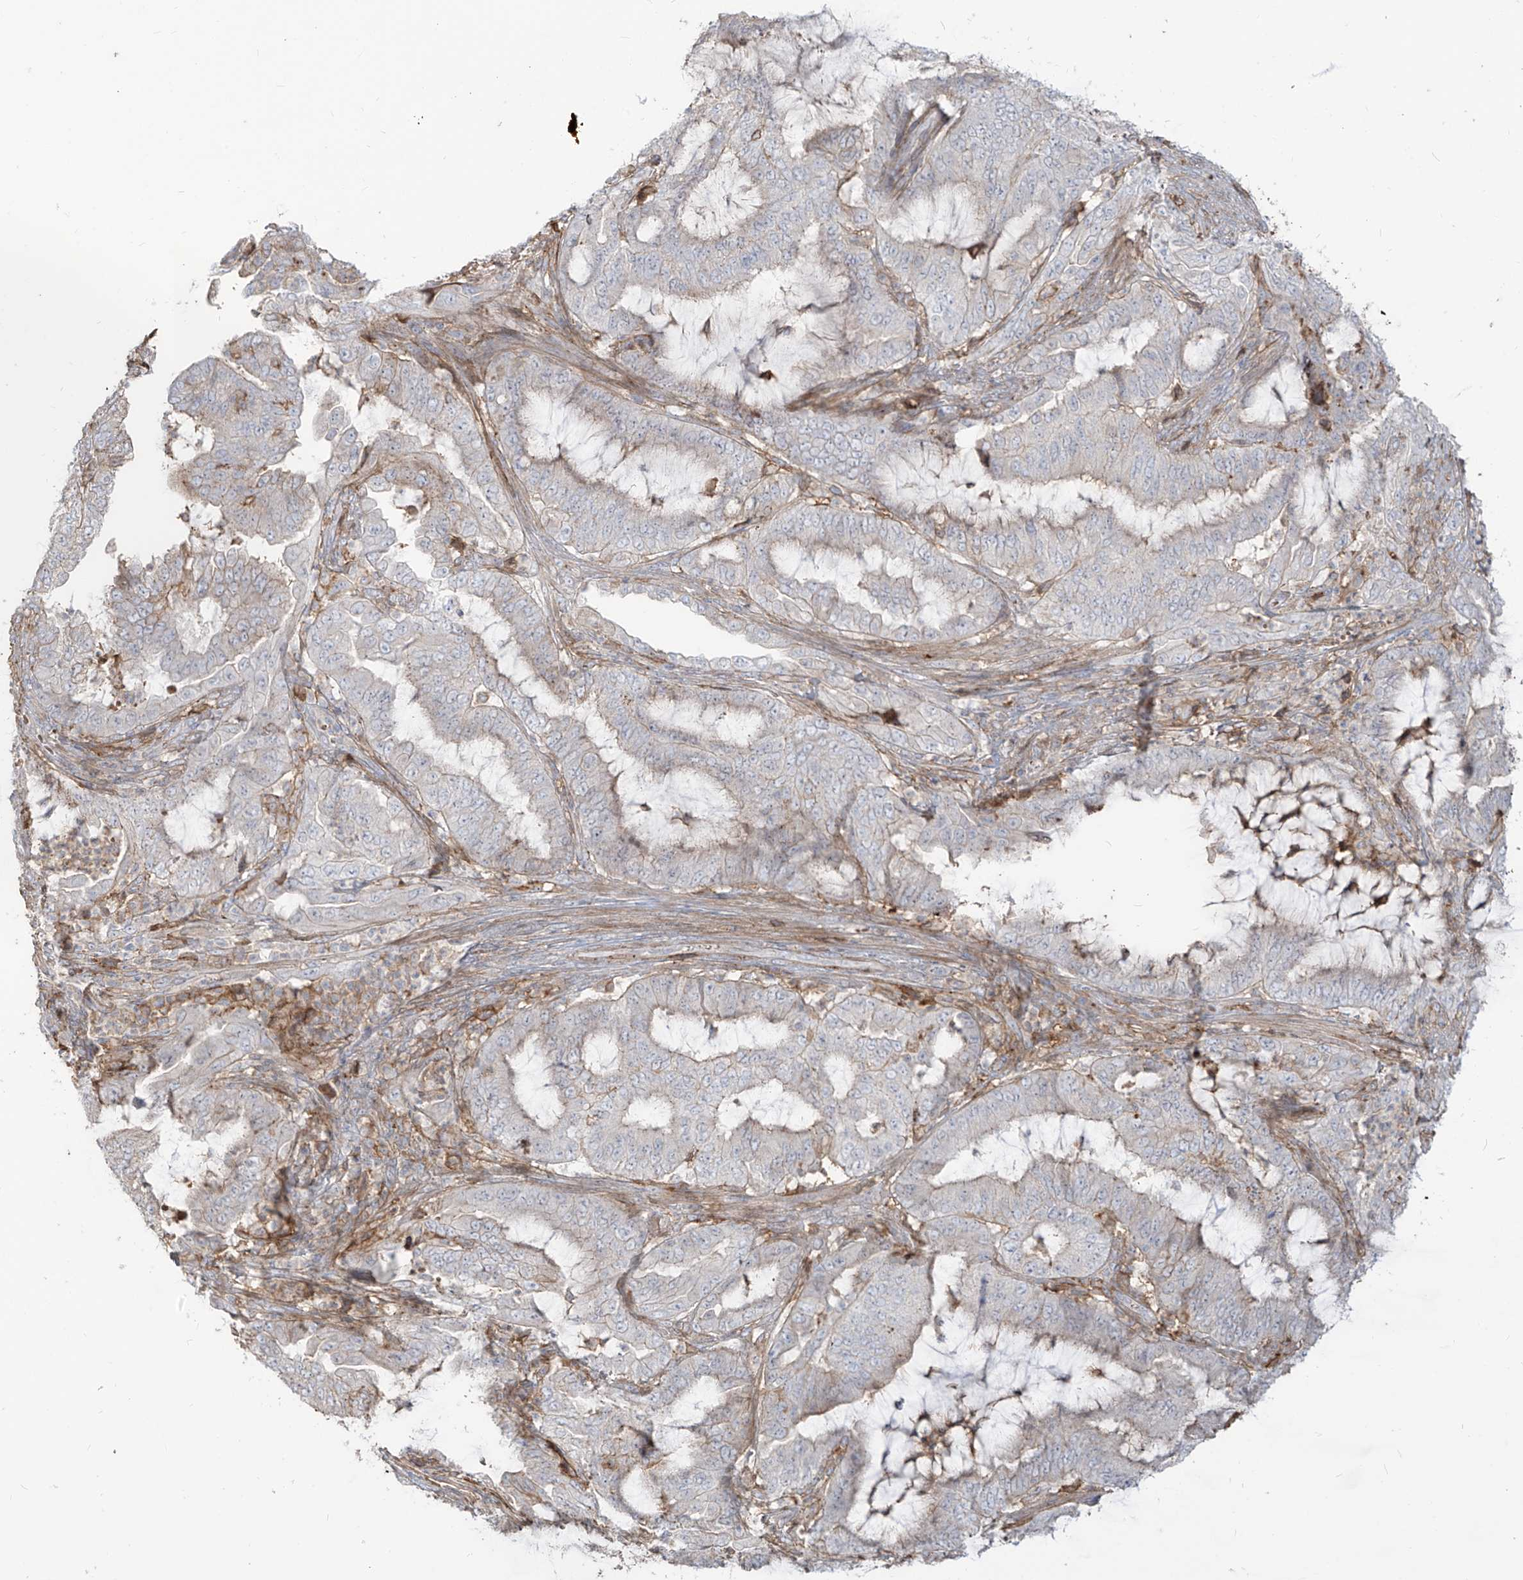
{"staining": {"intensity": "negative", "quantity": "none", "location": "none"}, "tissue": "endometrial cancer", "cell_type": "Tumor cells", "image_type": "cancer", "snomed": [{"axis": "morphology", "description": "Adenocarcinoma, NOS"}, {"axis": "topography", "description": "Endometrium"}], "caption": "High power microscopy micrograph of an immunohistochemistry (IHC) photomicrograph of endometrial cancer, revealing no significant expression in tumor cells.", "gene": "ZGRF1", "patient": {"sex": "female", "age": 51}}